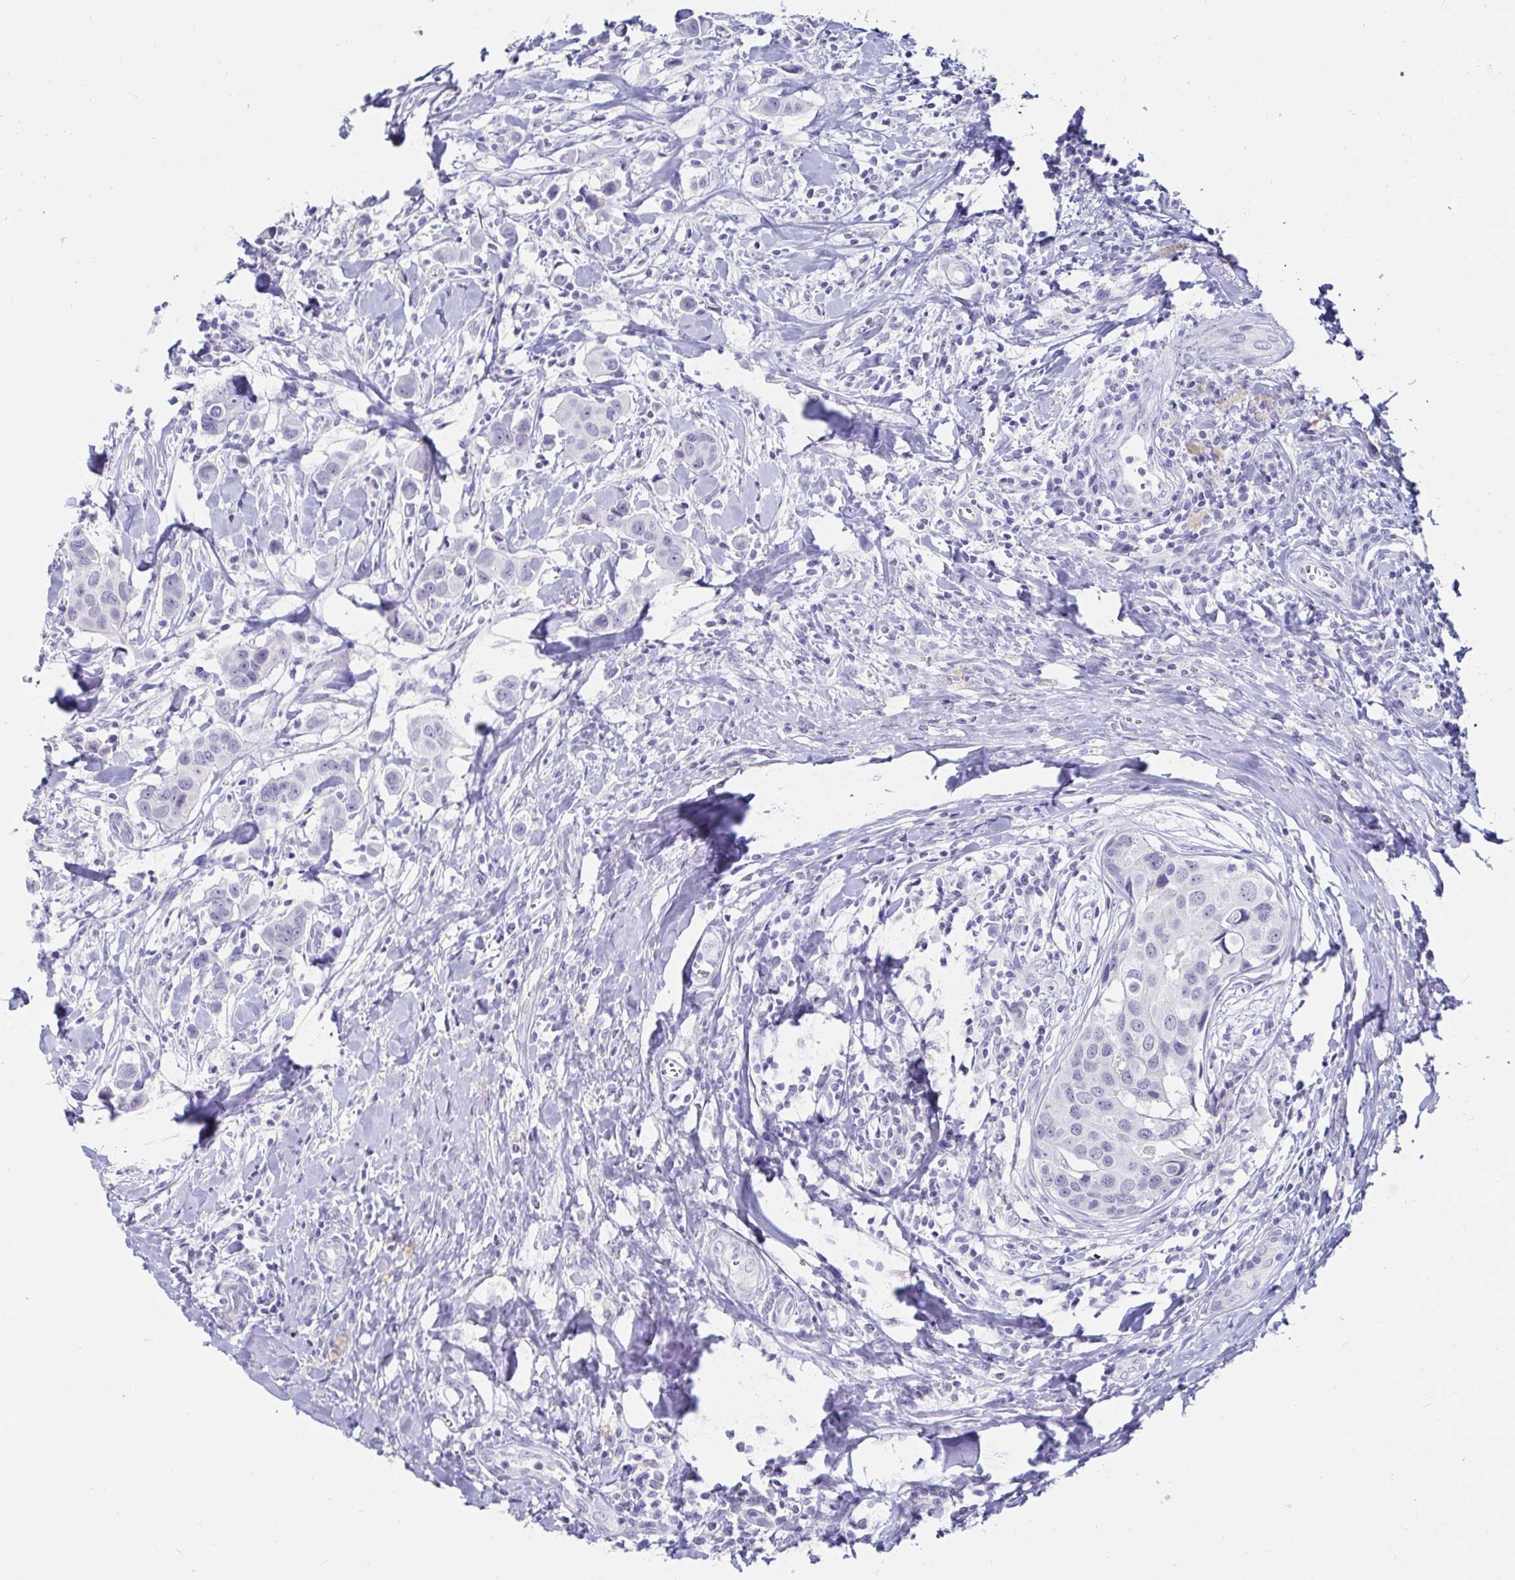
{"staining": {"intensity": "negative", "quantity": "none", "location": "none"}, "tissue": "breast cancer", "cell_type": "Tumor cells", "image_type": "cancer", "snomed": [{"axis": "morphology", "description": "Duct carcinoma"}, {"axis": "topography", "description": "Breast"}], "caption": "Immunohistochemistry (IHC) image of neoplastic tissue: breast cancer (infiltrating ductal carcinoma) stained with DAB reveals no significant protein staining in tumor cells.", "gene": "OR10K1", "patient": {"sex": "female", "age": 24}}